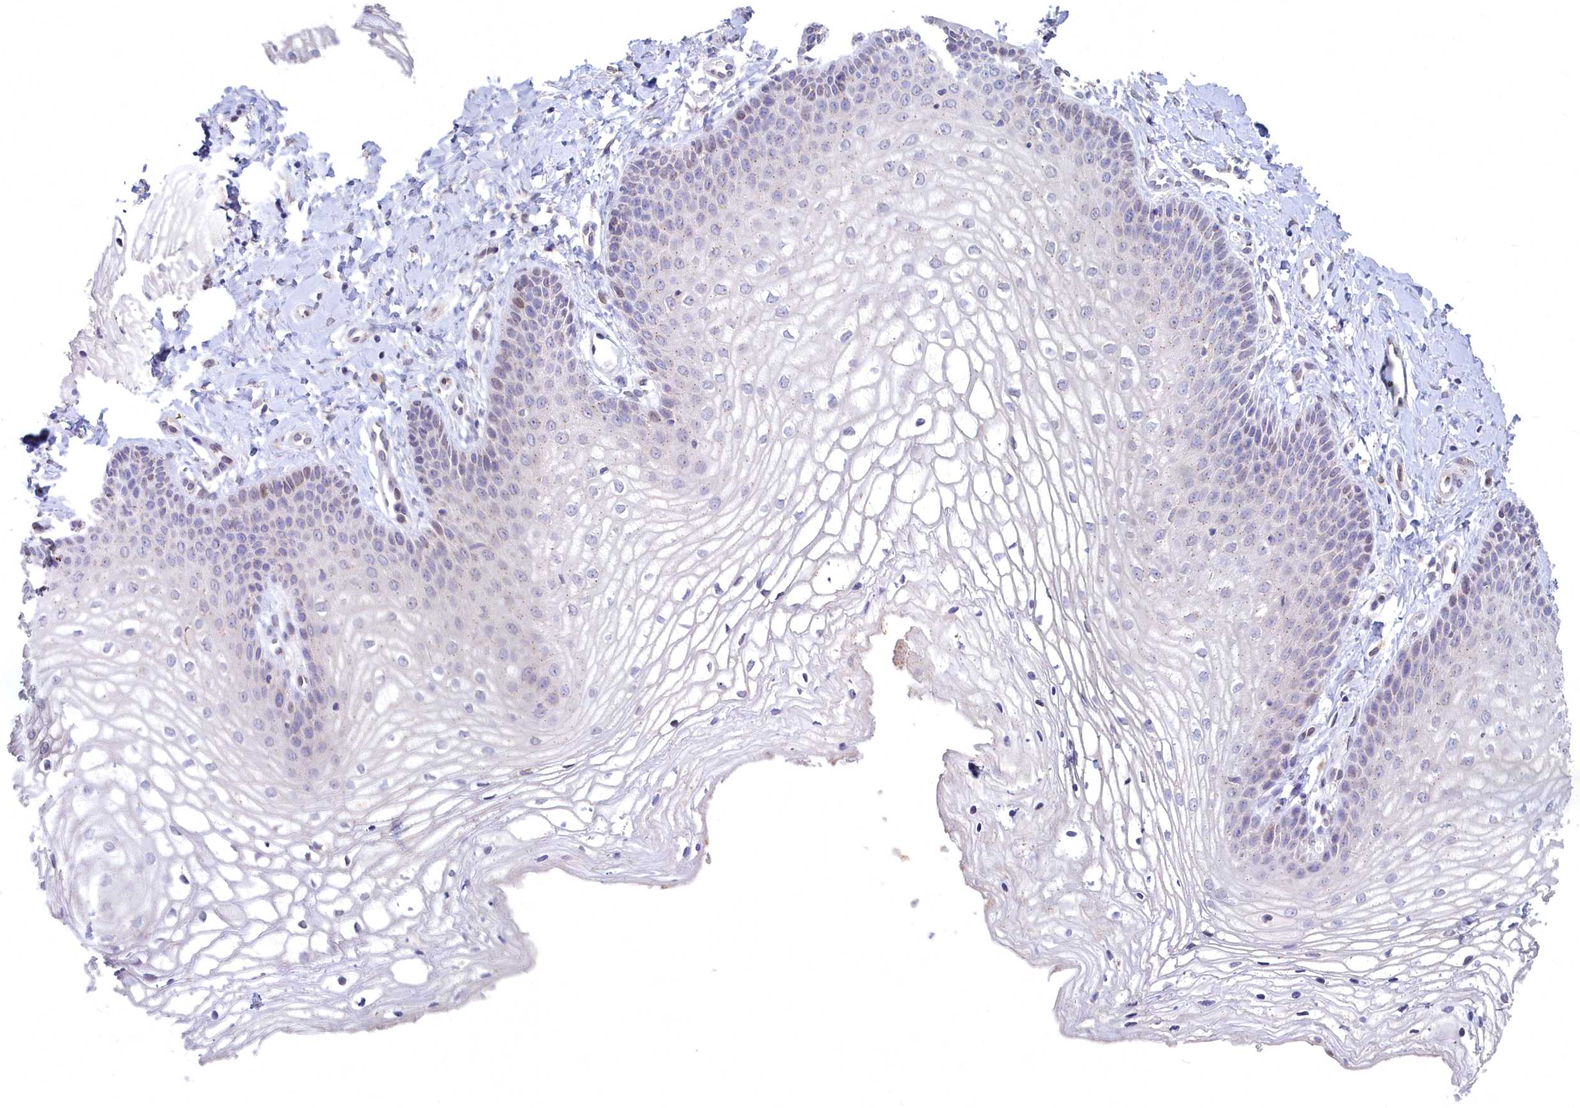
{"staining": {"intensity": "moderate", "quantity": "<25%", "location": "nuclear"}, "tissue": "vagina", "cell_type": "Squamous epithelial cells", "image_type": "normal", "snomed": [{"axis": "morphology", "description": "Normal tissue, NOS"}, {"axis": "topography", "description": "Vagina"}], "caption": "A micrograph of human vagina stained for a protein exhibits moderate nuclear brown staining in squamous epithelial cells.", "gene": "NOXA1", "patient": {"sex": "female", "age": 68}}